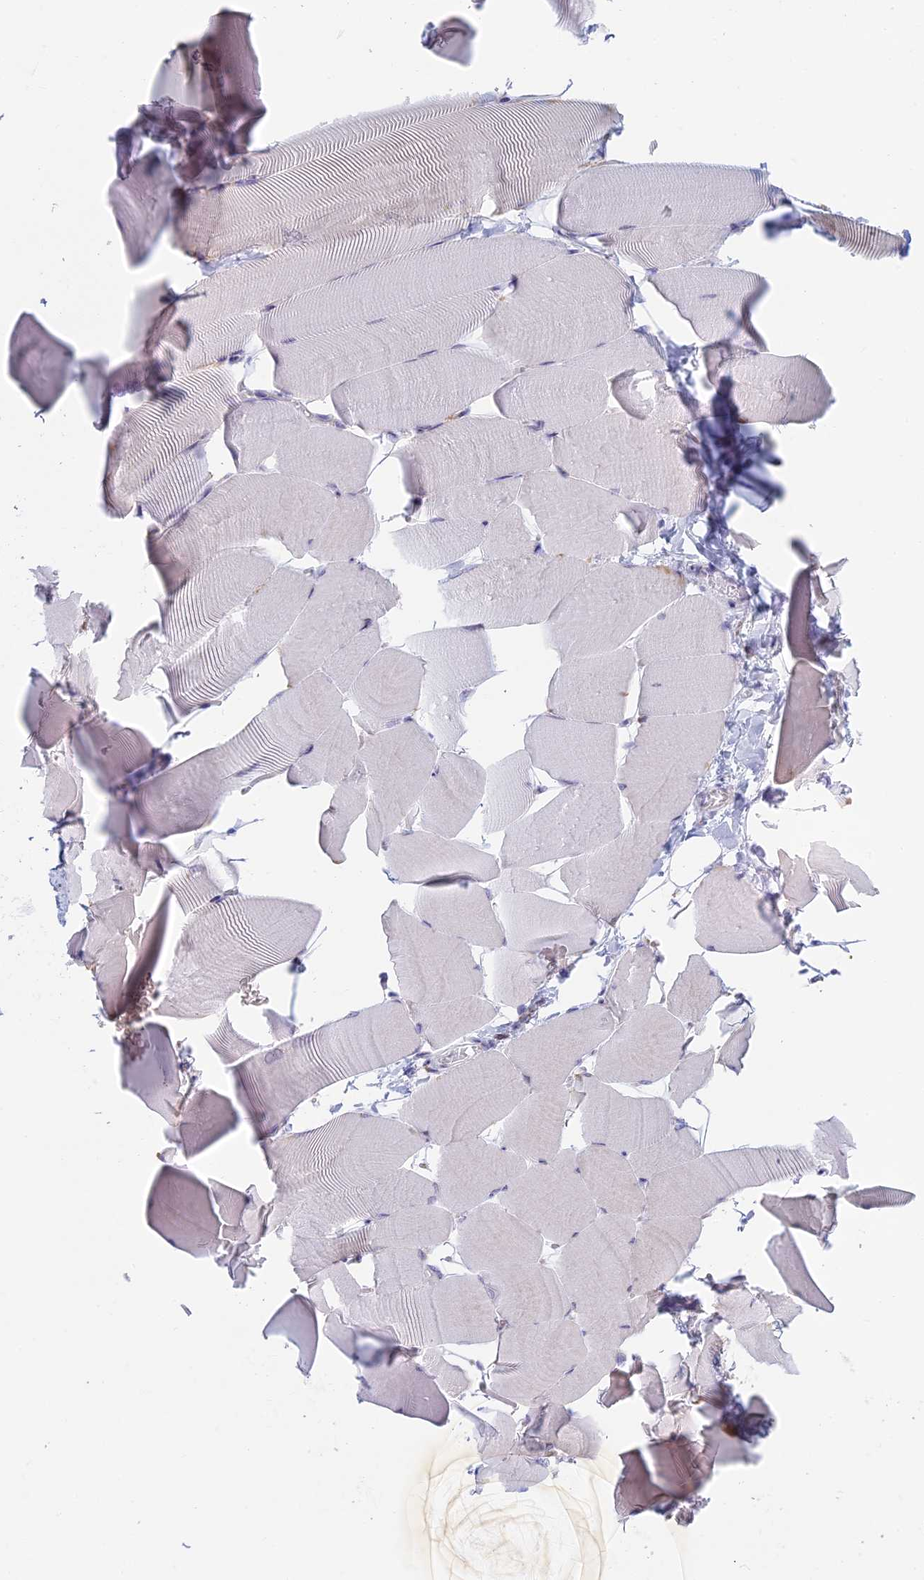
{"staining": {"intensity": "negative", "quantity": "none", "location": "none"}, "tissue": "skeletal muscle", "cell_type": "Myocytes", "image_type": "normal", "snomed": [{"axis": "morphology", "description": "Normal tissue, NOS"}, {"axis": "topography", "description": "Skeletal muscle"}], "caption": "The histopathology image shows no significant expression in myocytes of skeletal muscle. (Immunohistochemistry (ihc), brightfield microscopy, high magnification).", "gene": "FERD3L", "patient": {"sex": "male", "age": 25}}